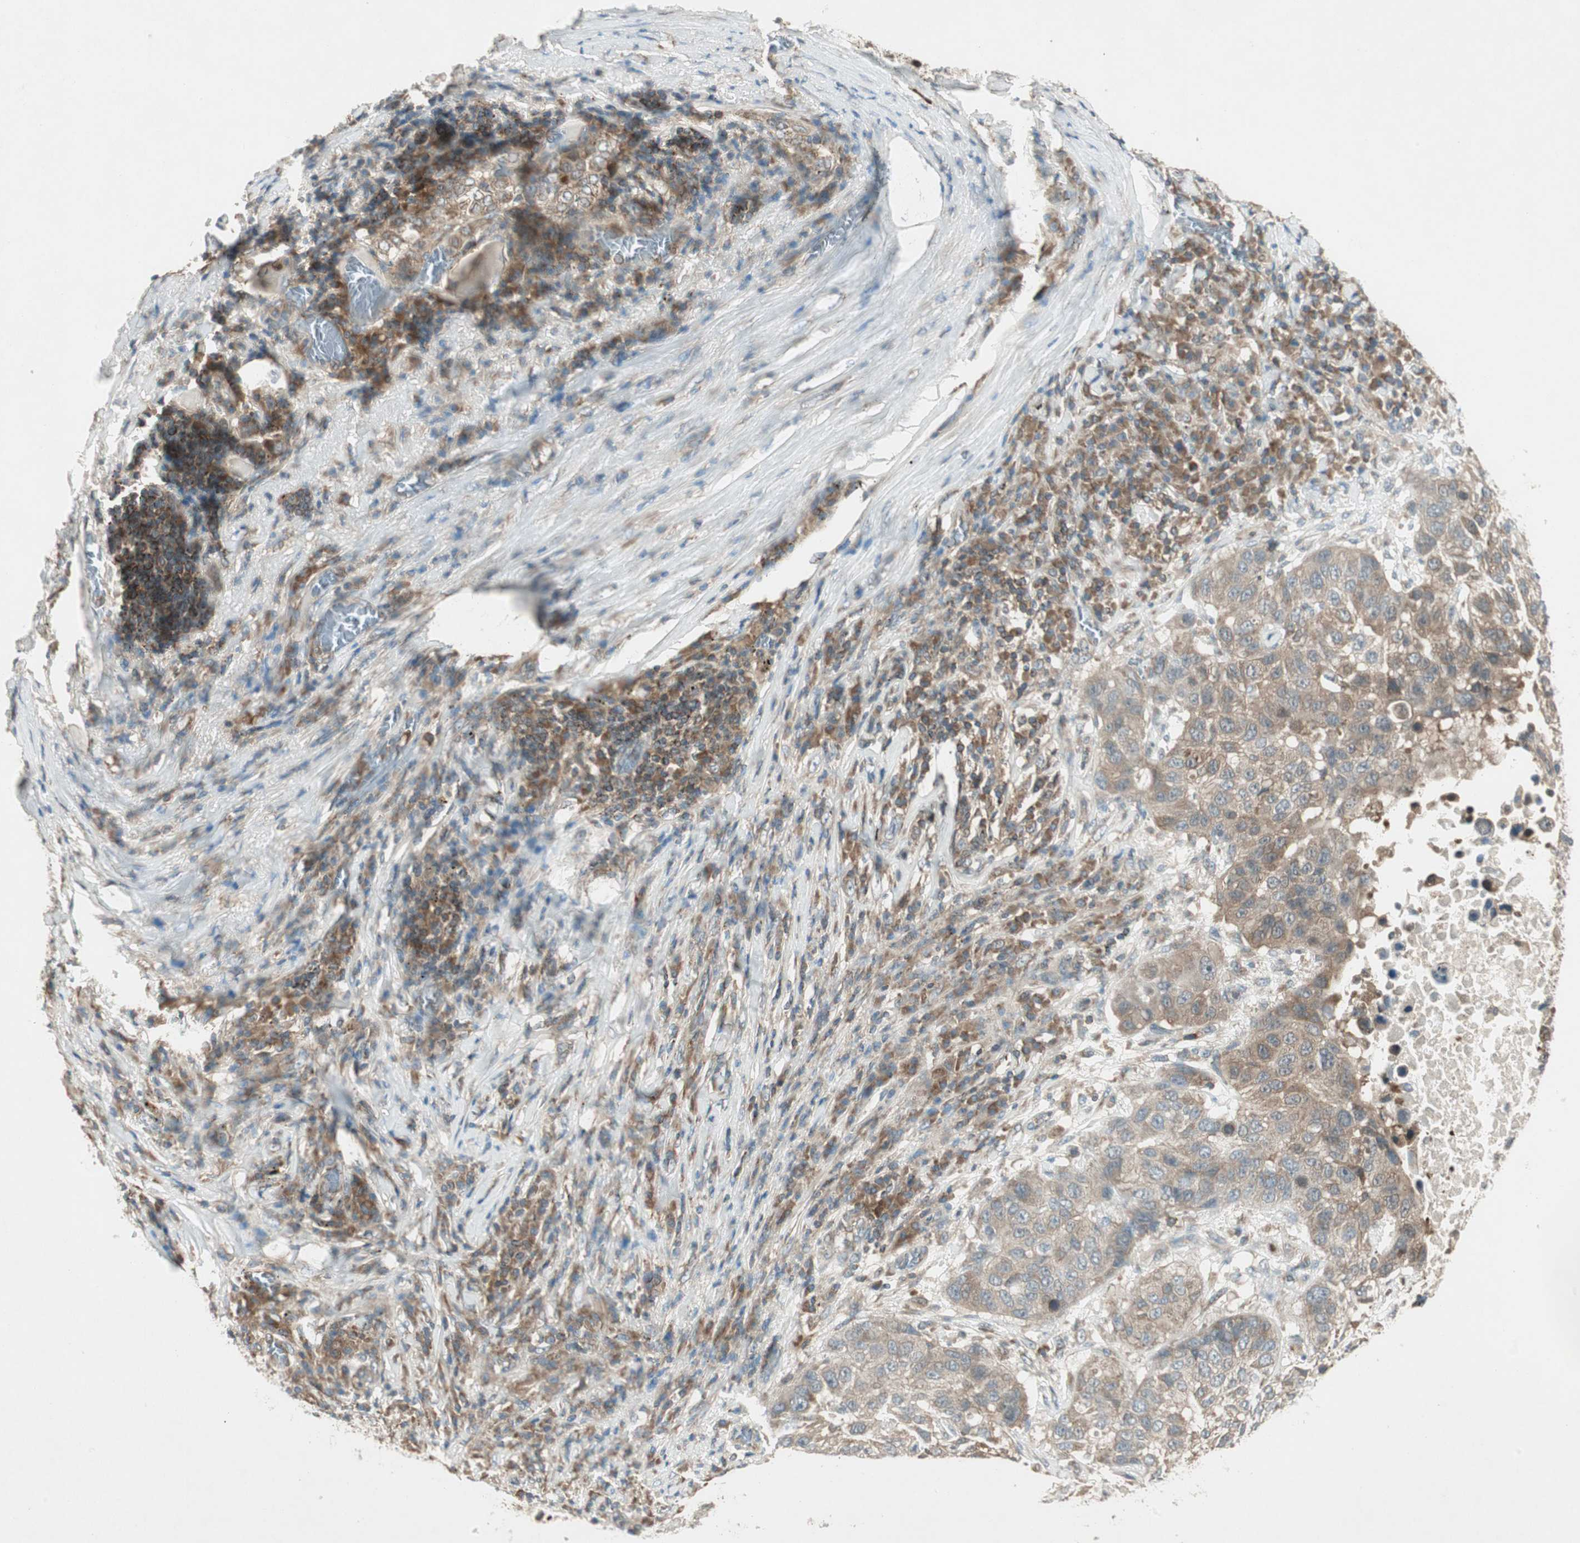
{"staining": {"intensity": "moderate", "quantity": ">75%", "location": "cytoplasmic/membranous"}, "tissue": "lung cancer", "cell_type": "Tumor cells", "image_type": "cancer", "snomed": [{"axis": "morphology", "description": "Squamous cell carcinoma, NOS"}, {"axis": "topography", "description": "Lung"}], "caption": "A brown stain shows moderate cytoplasmic/membranous staining of a protein in squamous cell carcinoma (lung) tumor cells.", "gene": "CHADL", "patient": {"sex": "male", "age": 57}}